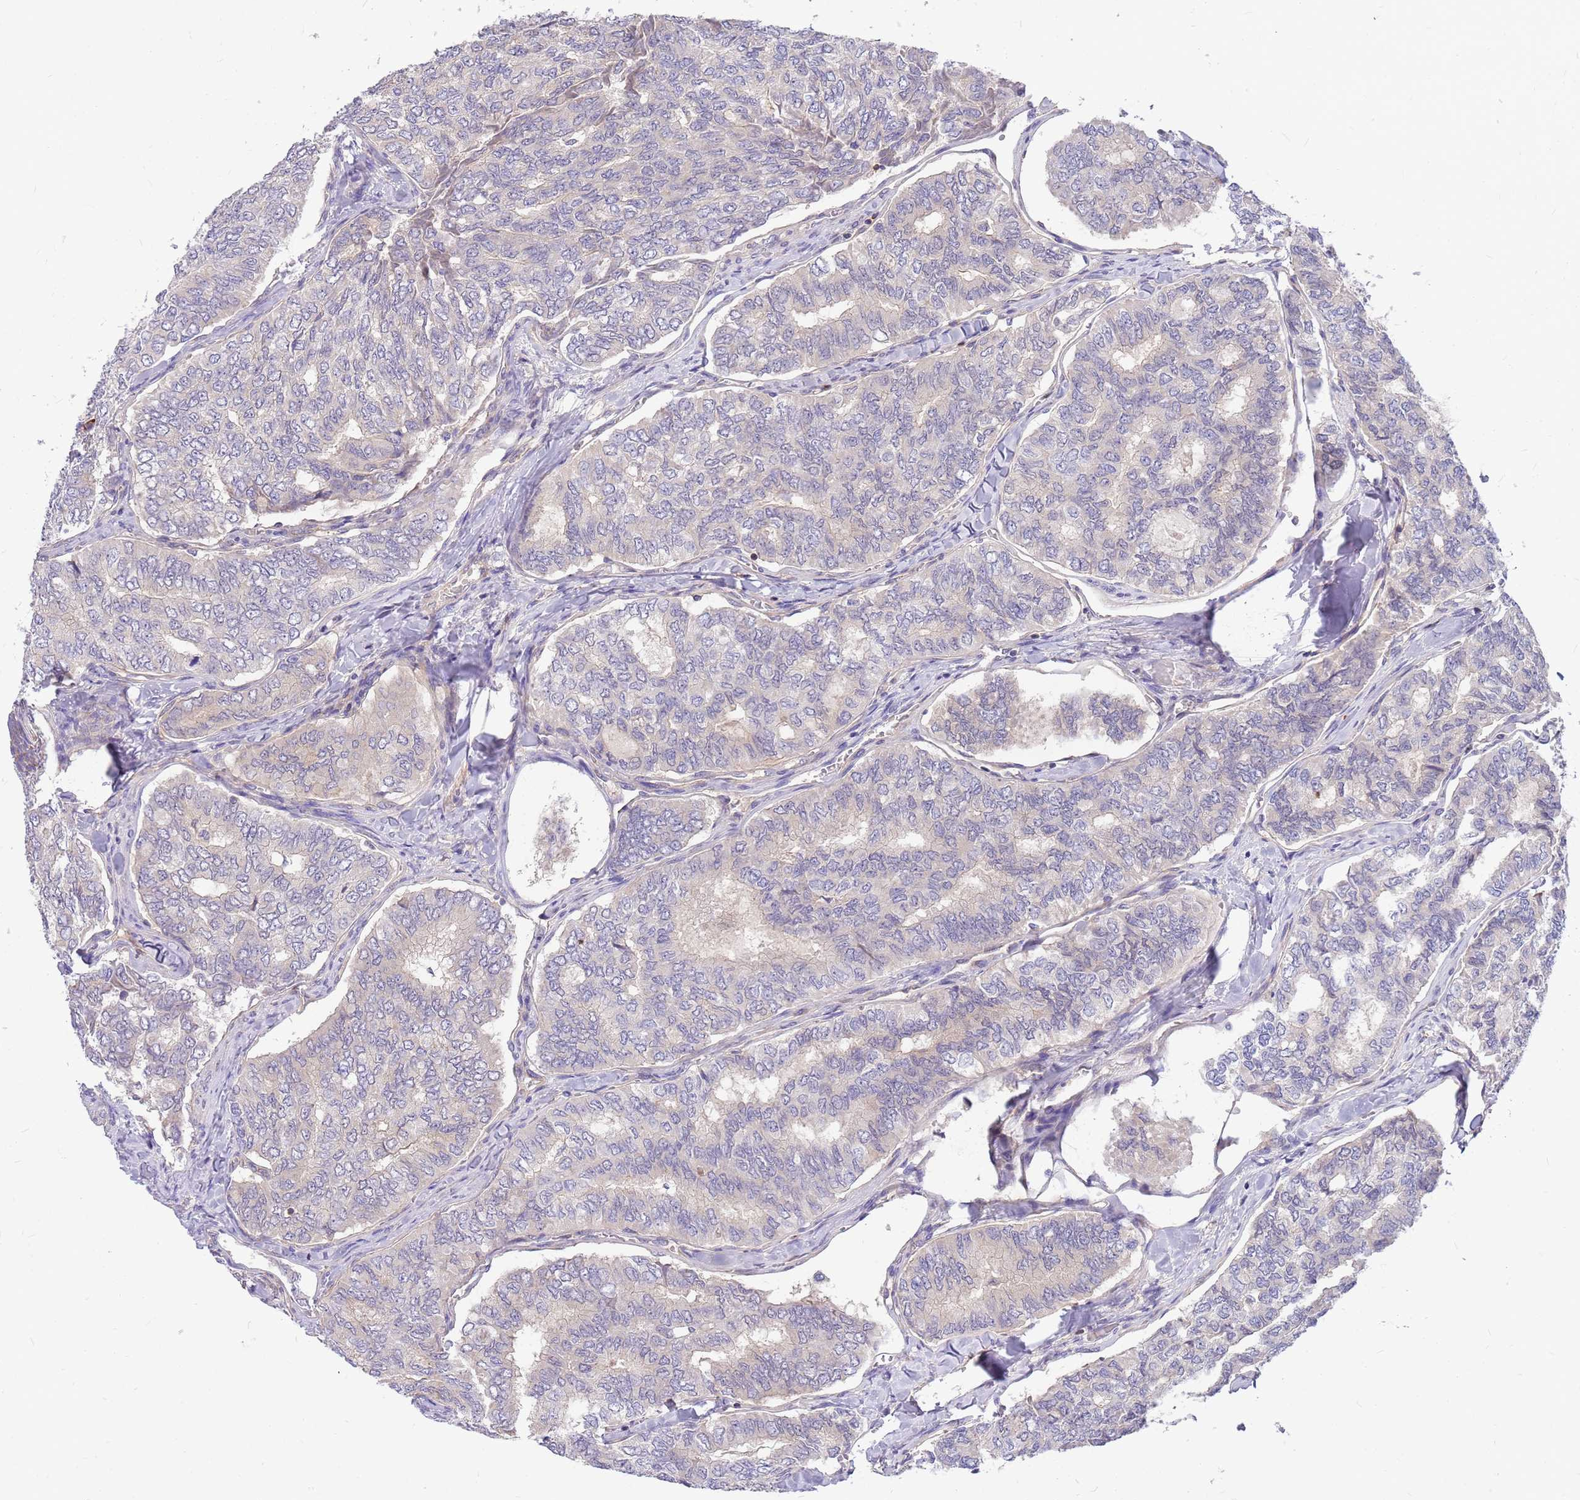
{"staining": {"intensity": "negative", "quantity": "none", "location": "none"}, "tissue": "thyroid cancer", "cell_type": "Tumor cells", "image_type": "cancer", "snomed": [{"axis": "morphology", "description": "Papillary adenocarcinoma, NOS"}, {"axis": "topography", "description": "Thyroid gland"}], "caption": "The image shows no significant positivity in tumor cells of thyroid cancer (papillary adenocarcinoma). (DAB (3,3'-diaminobenzidine) immunohistochemistry (IHC), high magnification).", "gene": "MVD", "patient": {"sex": "female", "age": 35}}